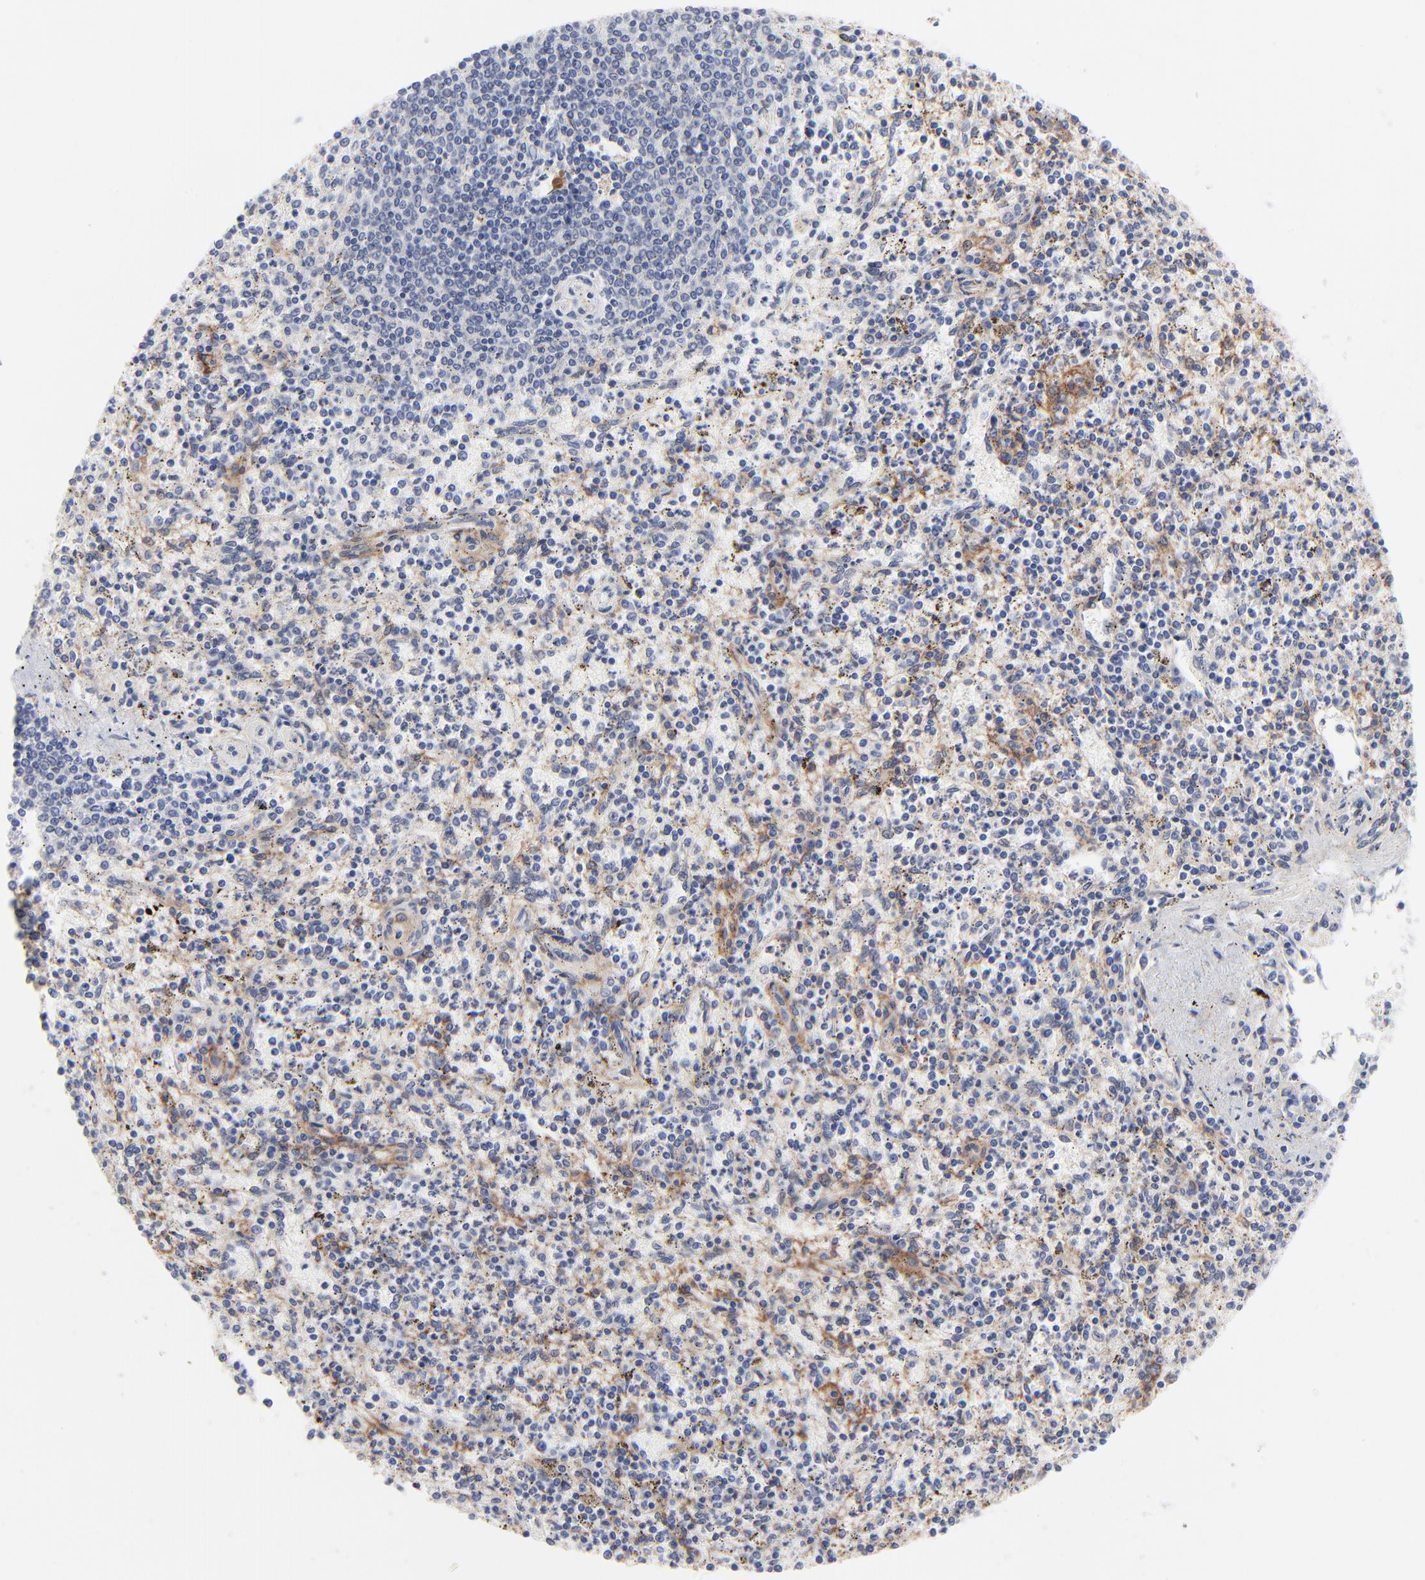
{"staining": {"intensity": "negative", "quantity": "none", "location": "none"}, "tissue": "spleen", "cell_type": "Cells in red pulp", "image_type": "normal", "snomed": [{"axis": "morphology", "description": "Normal tissue, NOS"}, {"axis": "topography", "description": "Spleen"}], "caption": "A high-resolution histopathology image shows immunohistochemistry (IHC) staining of normal spleen, which demonstrates no significant positivity in cells in red pulp.", "gene": "PDGFRB", "patient": {"sex": "male", "age": 72}}